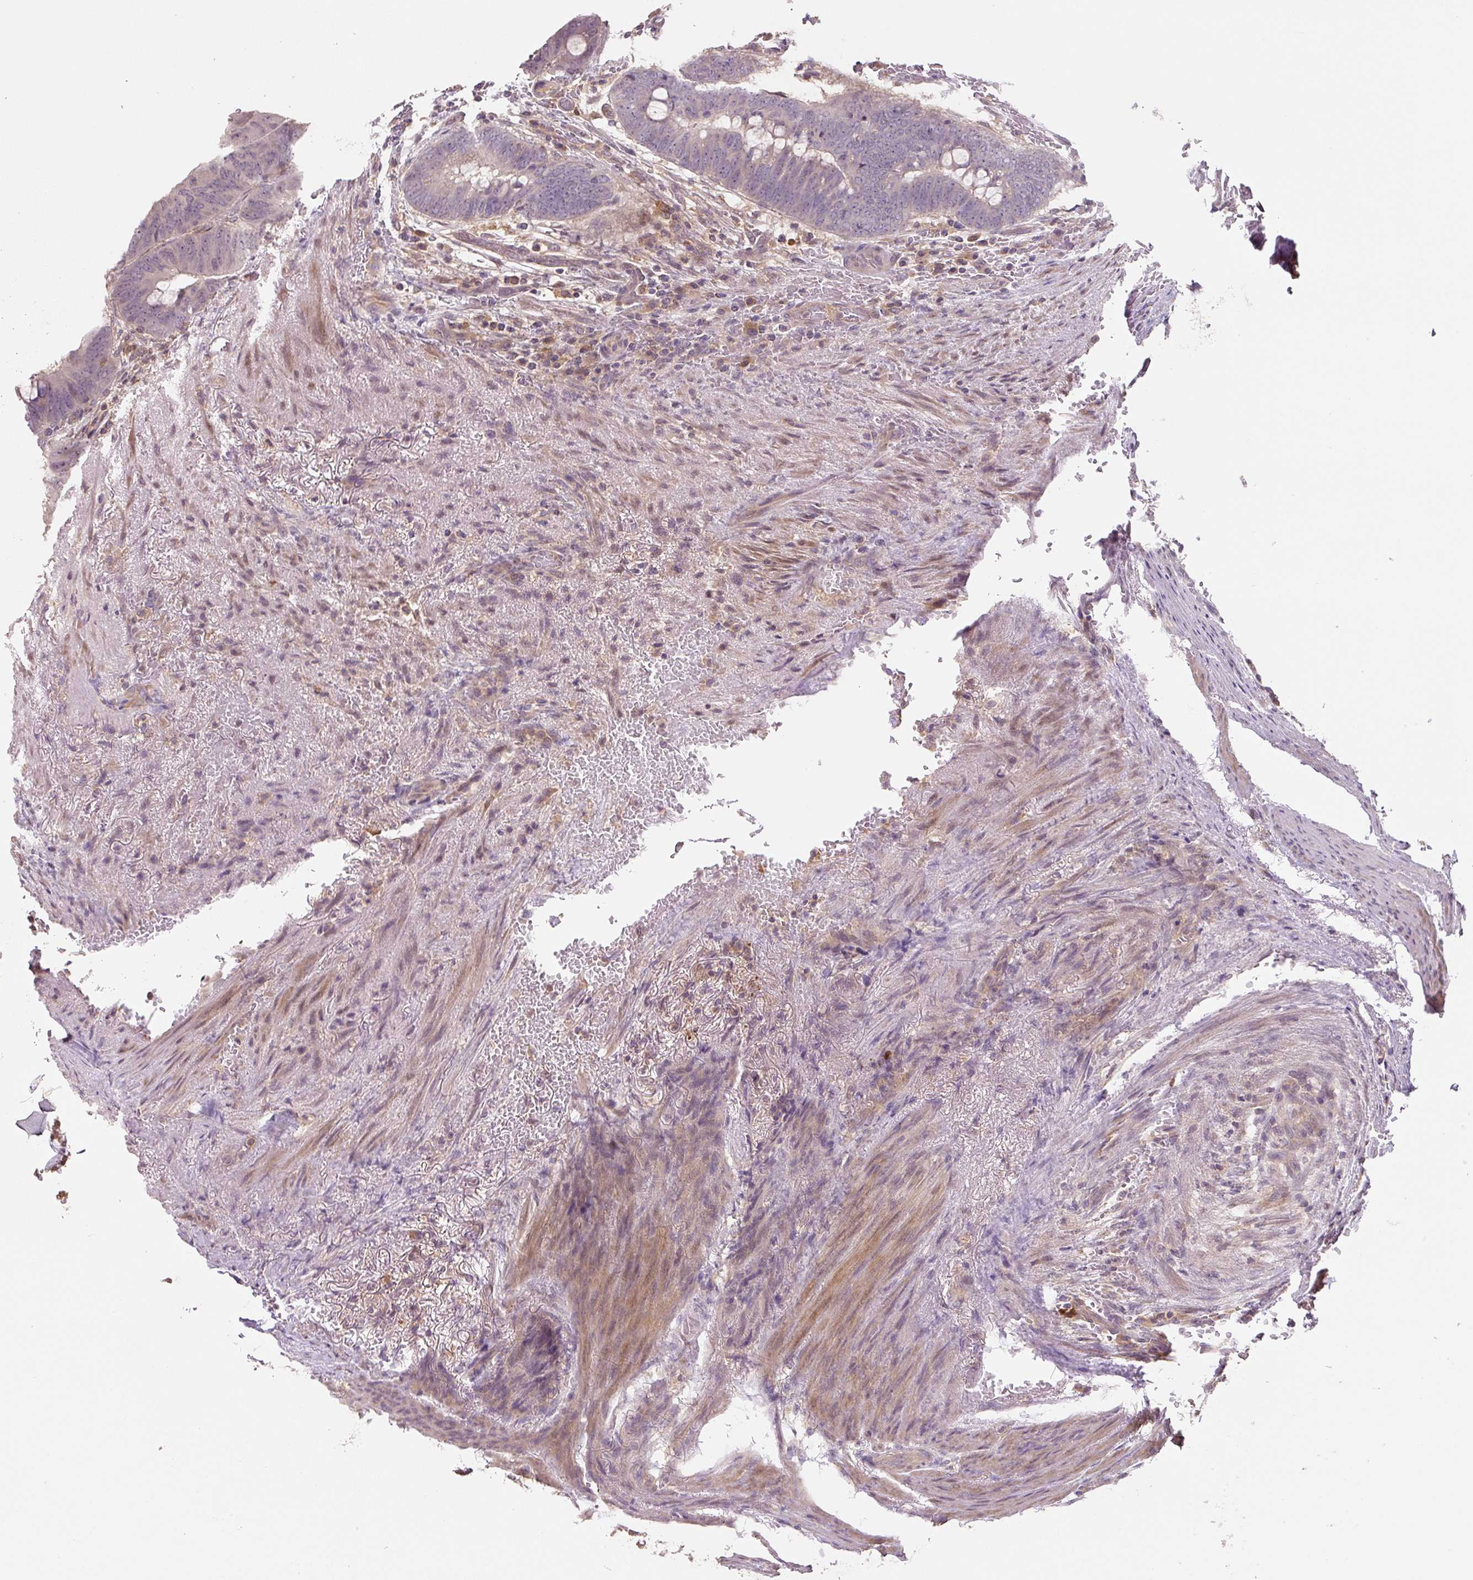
{"staining": {"intensity": "negative", "quantity": "none", "location": "none"}, "tissue": "colorectal cancer", "cell_type": "Tumor cells", "image_type": "cancer", "snomed": [{"axis": "morphology", "description": "Normal tissue, NOS"}, {"axis": "morphology", "description": "Adenocarcinoma, NOS"}, {"axis": "topography", "description": "Rectum"}, {"axis": "topography", "description": "Peripheral nerve tissue"}], "caption": "Tumor cells show no significant expression in colorectal adenocarcinoma. (Brightfield microscopy of DAB IHC at high magnification).", "gene": "C2orf73", "patient": {"sex": "male", "age": 92}}